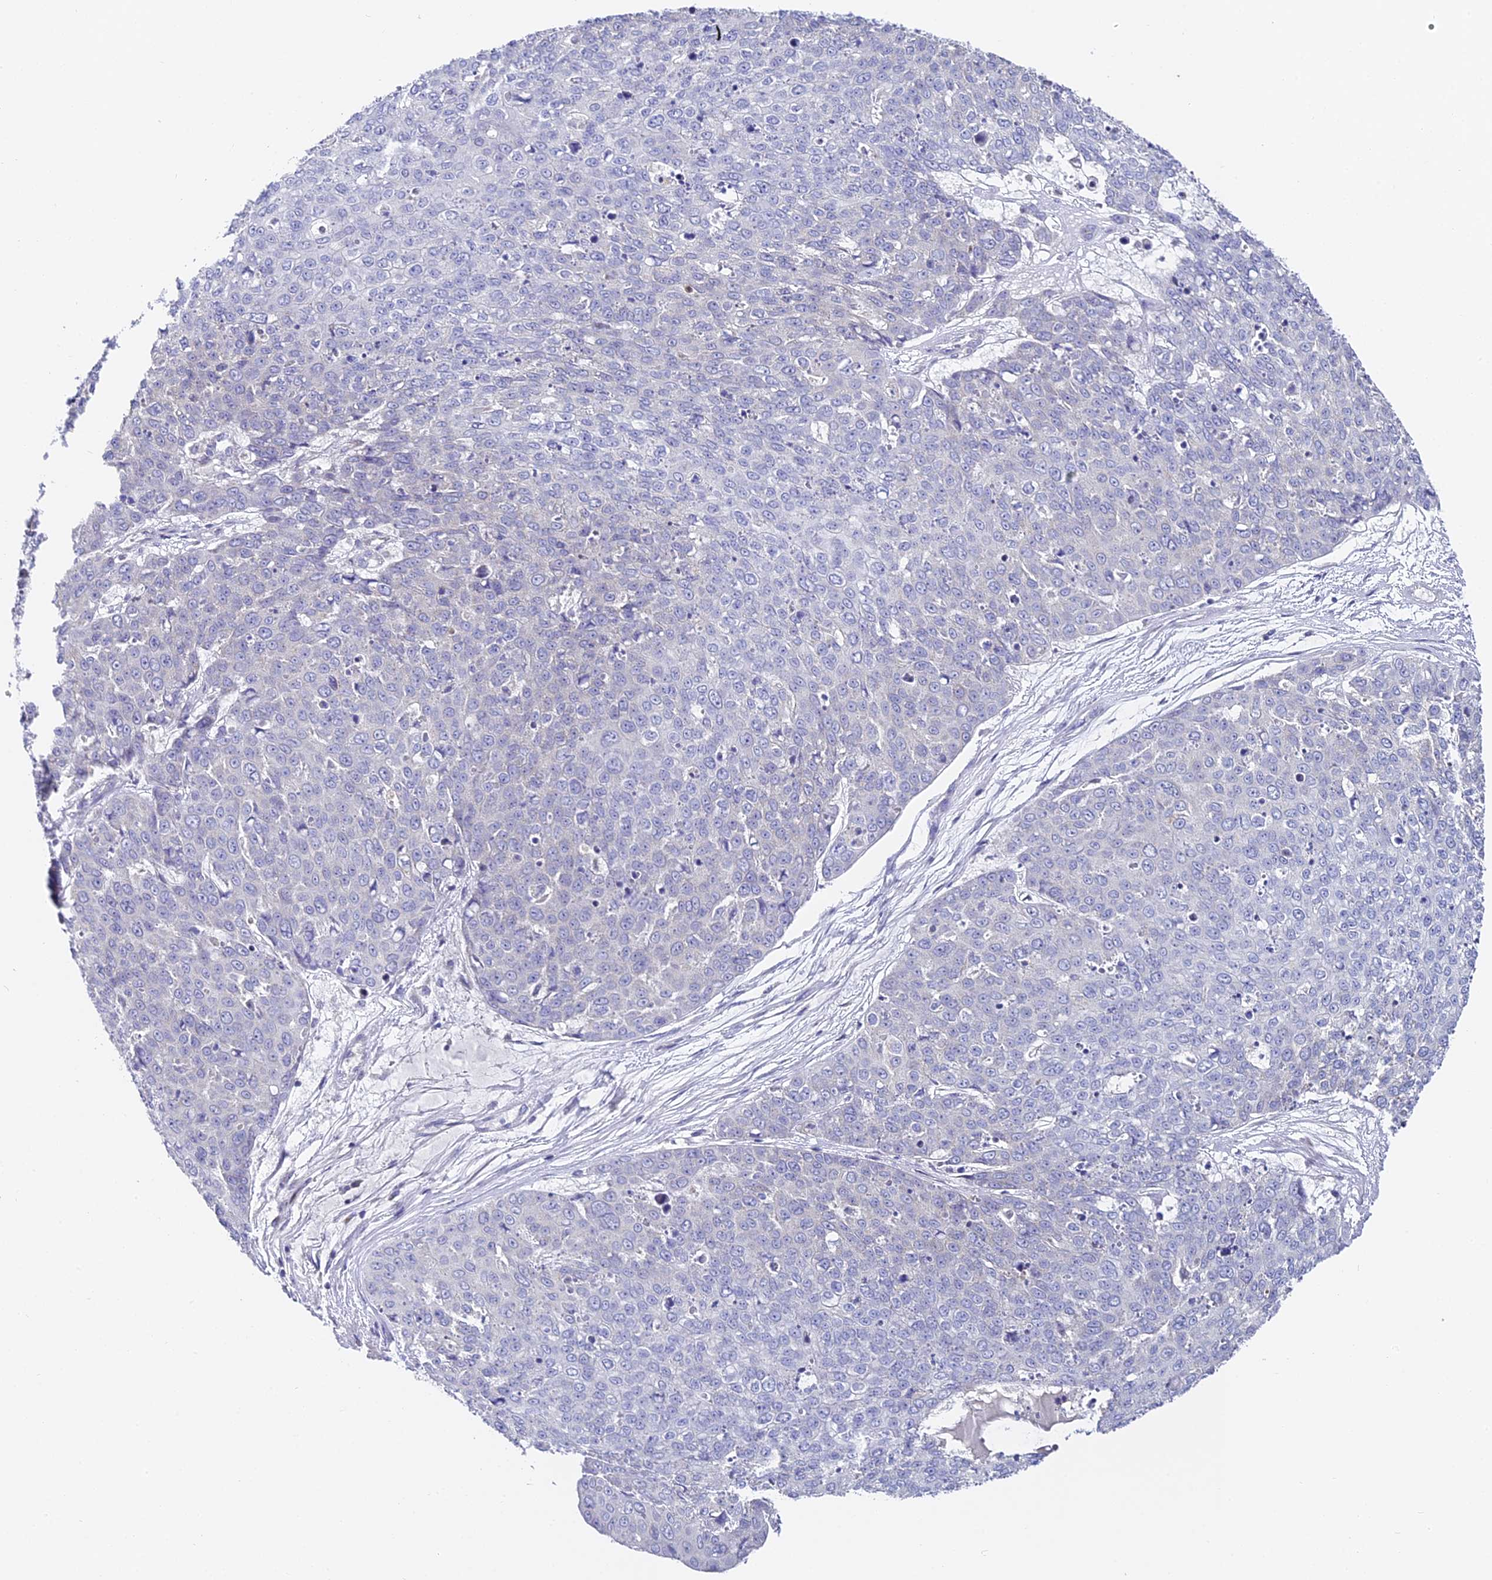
{"staining": {"intensity": "negative", "quantity": "none", "location": "none"}, "tissue": "skin cancer", "cell_type": "Tumor cells", "image_type": "cancer", "snomed": [{"axis": "morphology", "description": "Squamous cell carcinoma, NOS"}, {"axis": "topography", "description": "Skin"}], "caption": "Immunohistochemical staining of skin cancer reveals no significant staining in tumor cells.", "gene": "SERP1", "patient": {"sex": "male", "age": 71}}